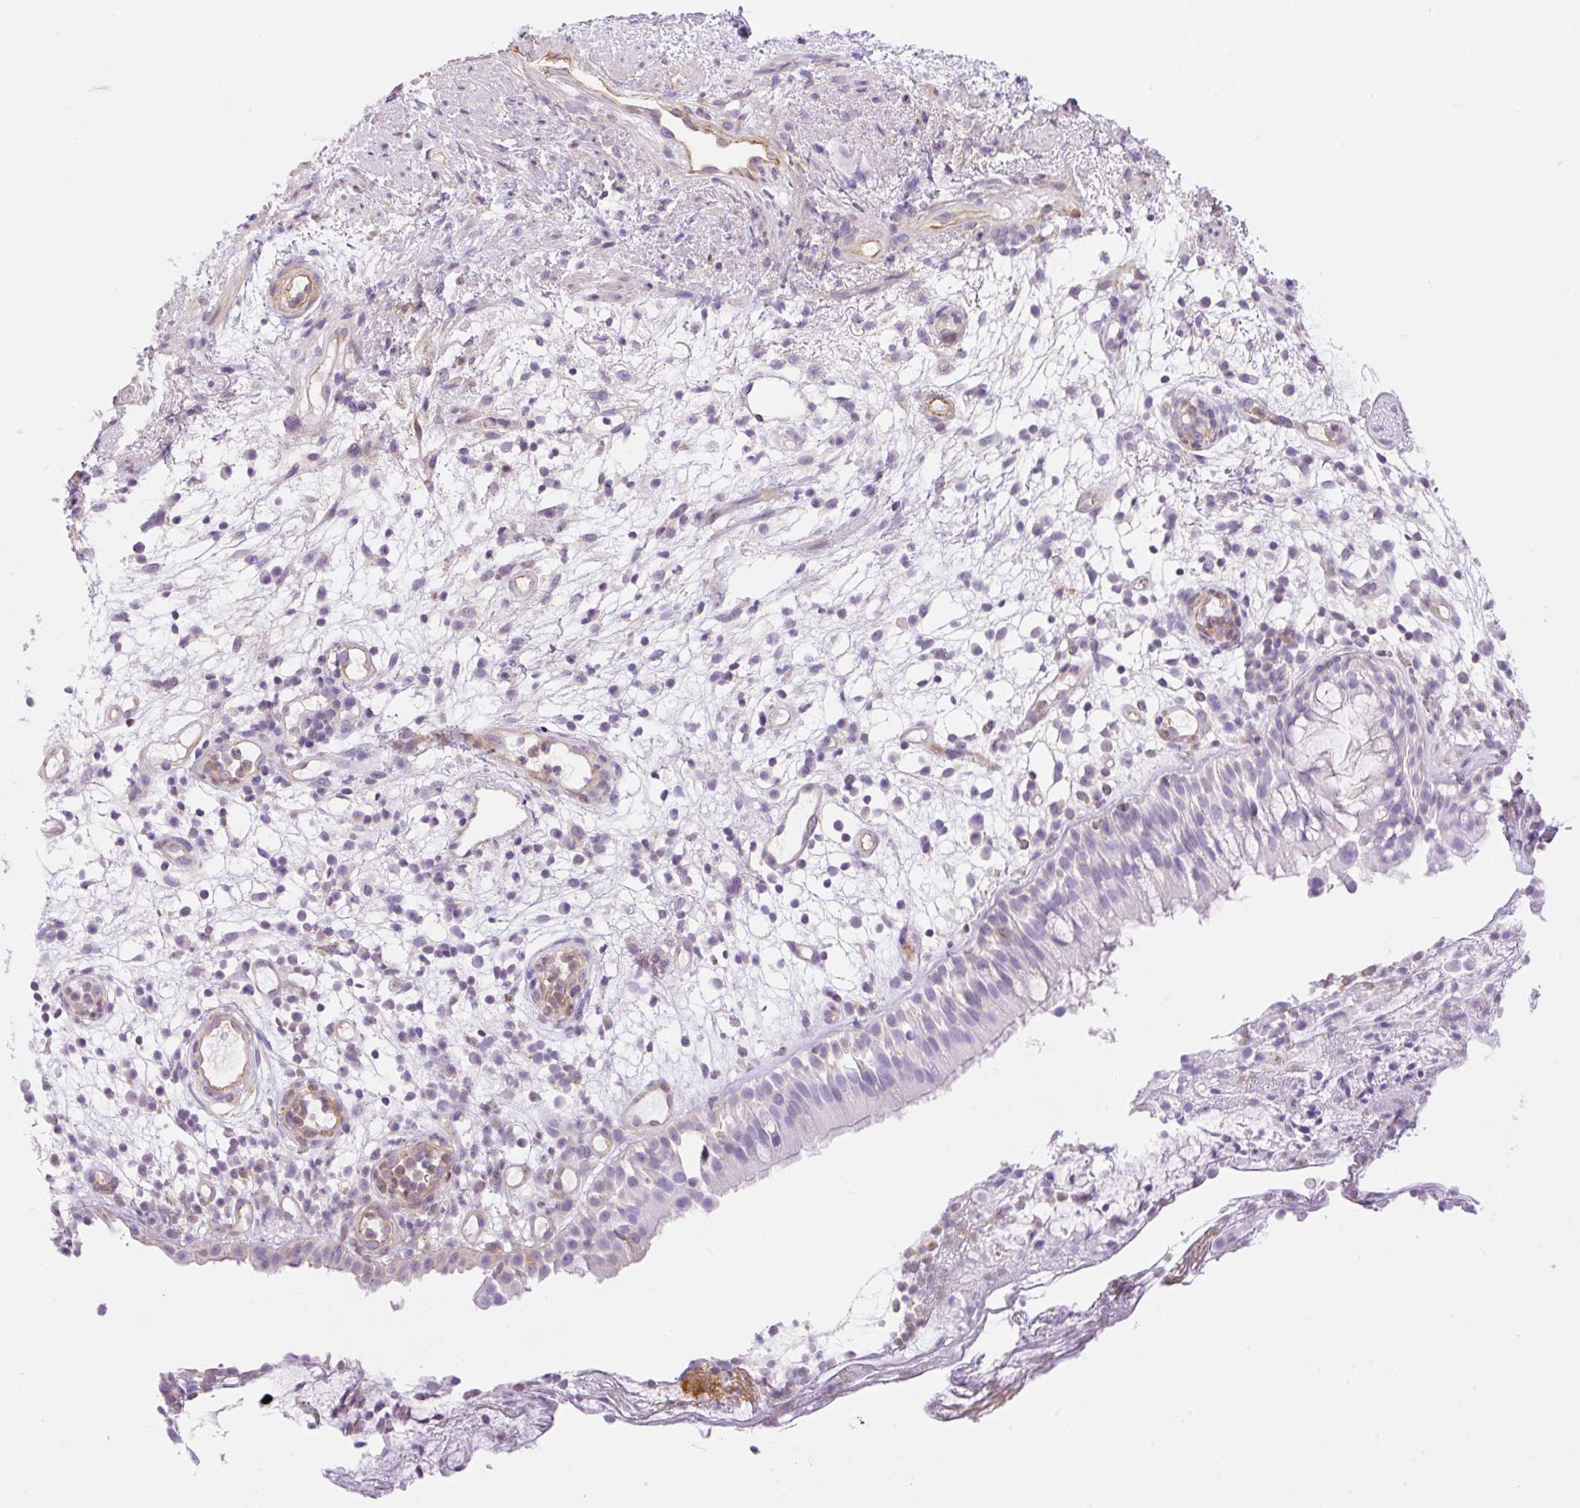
{"staining": {"intensity": "negative", "quantity": "none", "location": "none"}, "tissue": "nasopharynx", "cell_type": "Respiratory epithelial cells", "image_type": "normal", "snomed": [{"axis": "morphology", "description": "Normal tissue, NOS"}, {"axis": "morphology", "description": "Inflammation, NOS"}, {"axis": "topography", "description": "Nasopharynx"}], "caption": "Immunohistochemistry histopathology image of unremarkable nasopharynx: human nasopharynx stained with DAB exhibits no significant protein positivity in respiratory epithelial cells. (DAB (3,3'-diaminobenzidine) immunohistochemistry (IHC), high magnification).", "gene": "EHD1", "patient": {"sex": "male", "age": 54}}